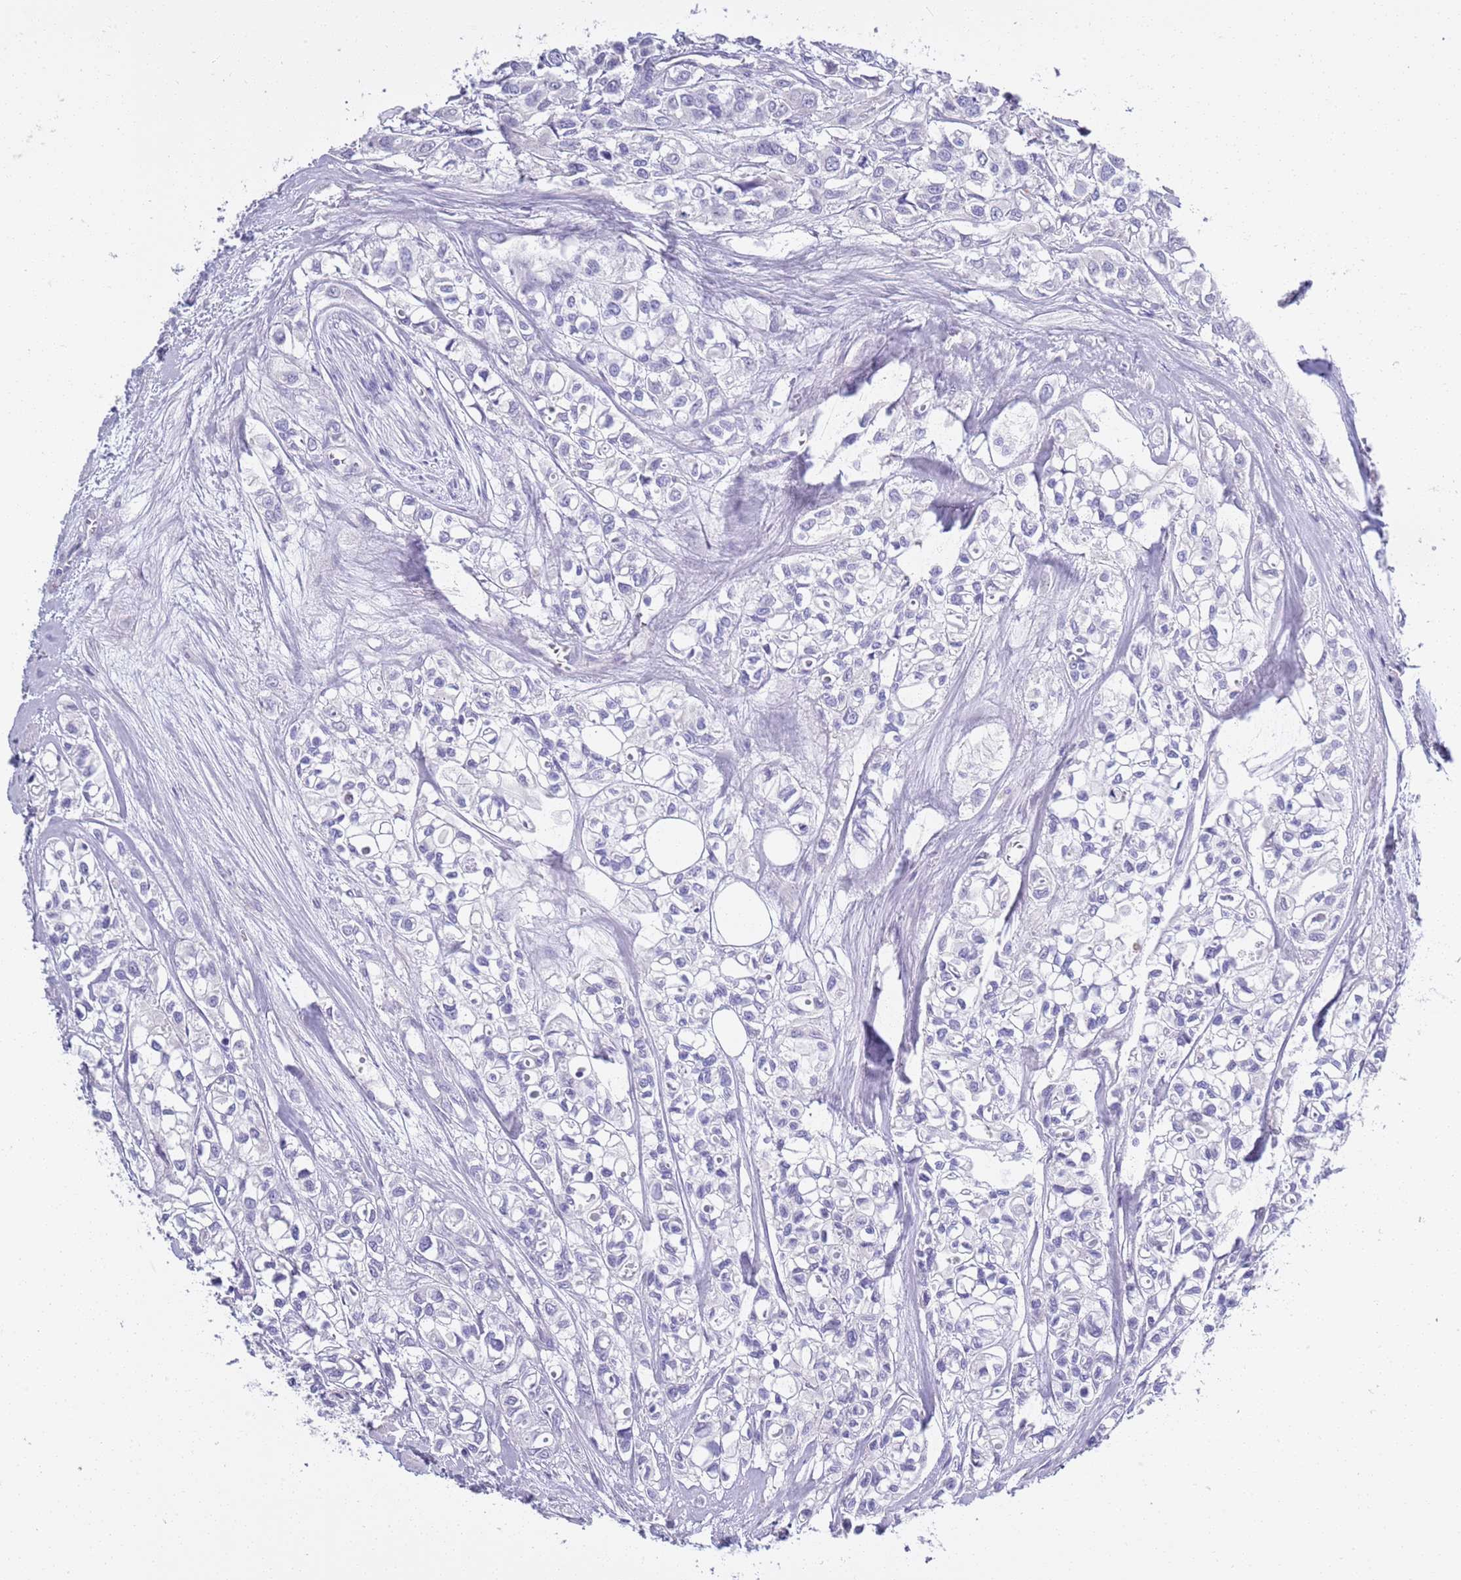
{"staining": {"intensity": "negative", "quantity": "none", "location": "none"}, "tissue": "urothelial cancer", "cell_type": "Tumor cells", "image_type": "cancer", "snomed": [{"axis": "morphology", "description": "Urothelial carcinoma, High grade"}, {"axis": "topography", "description": "Urinary bladder"}], "caption": "Micrograph shows no significant protein staining in tumor cells of urothelial cancer.", "gene": "BRMS1L", "patient": {"sex": "male", "age": 67}}